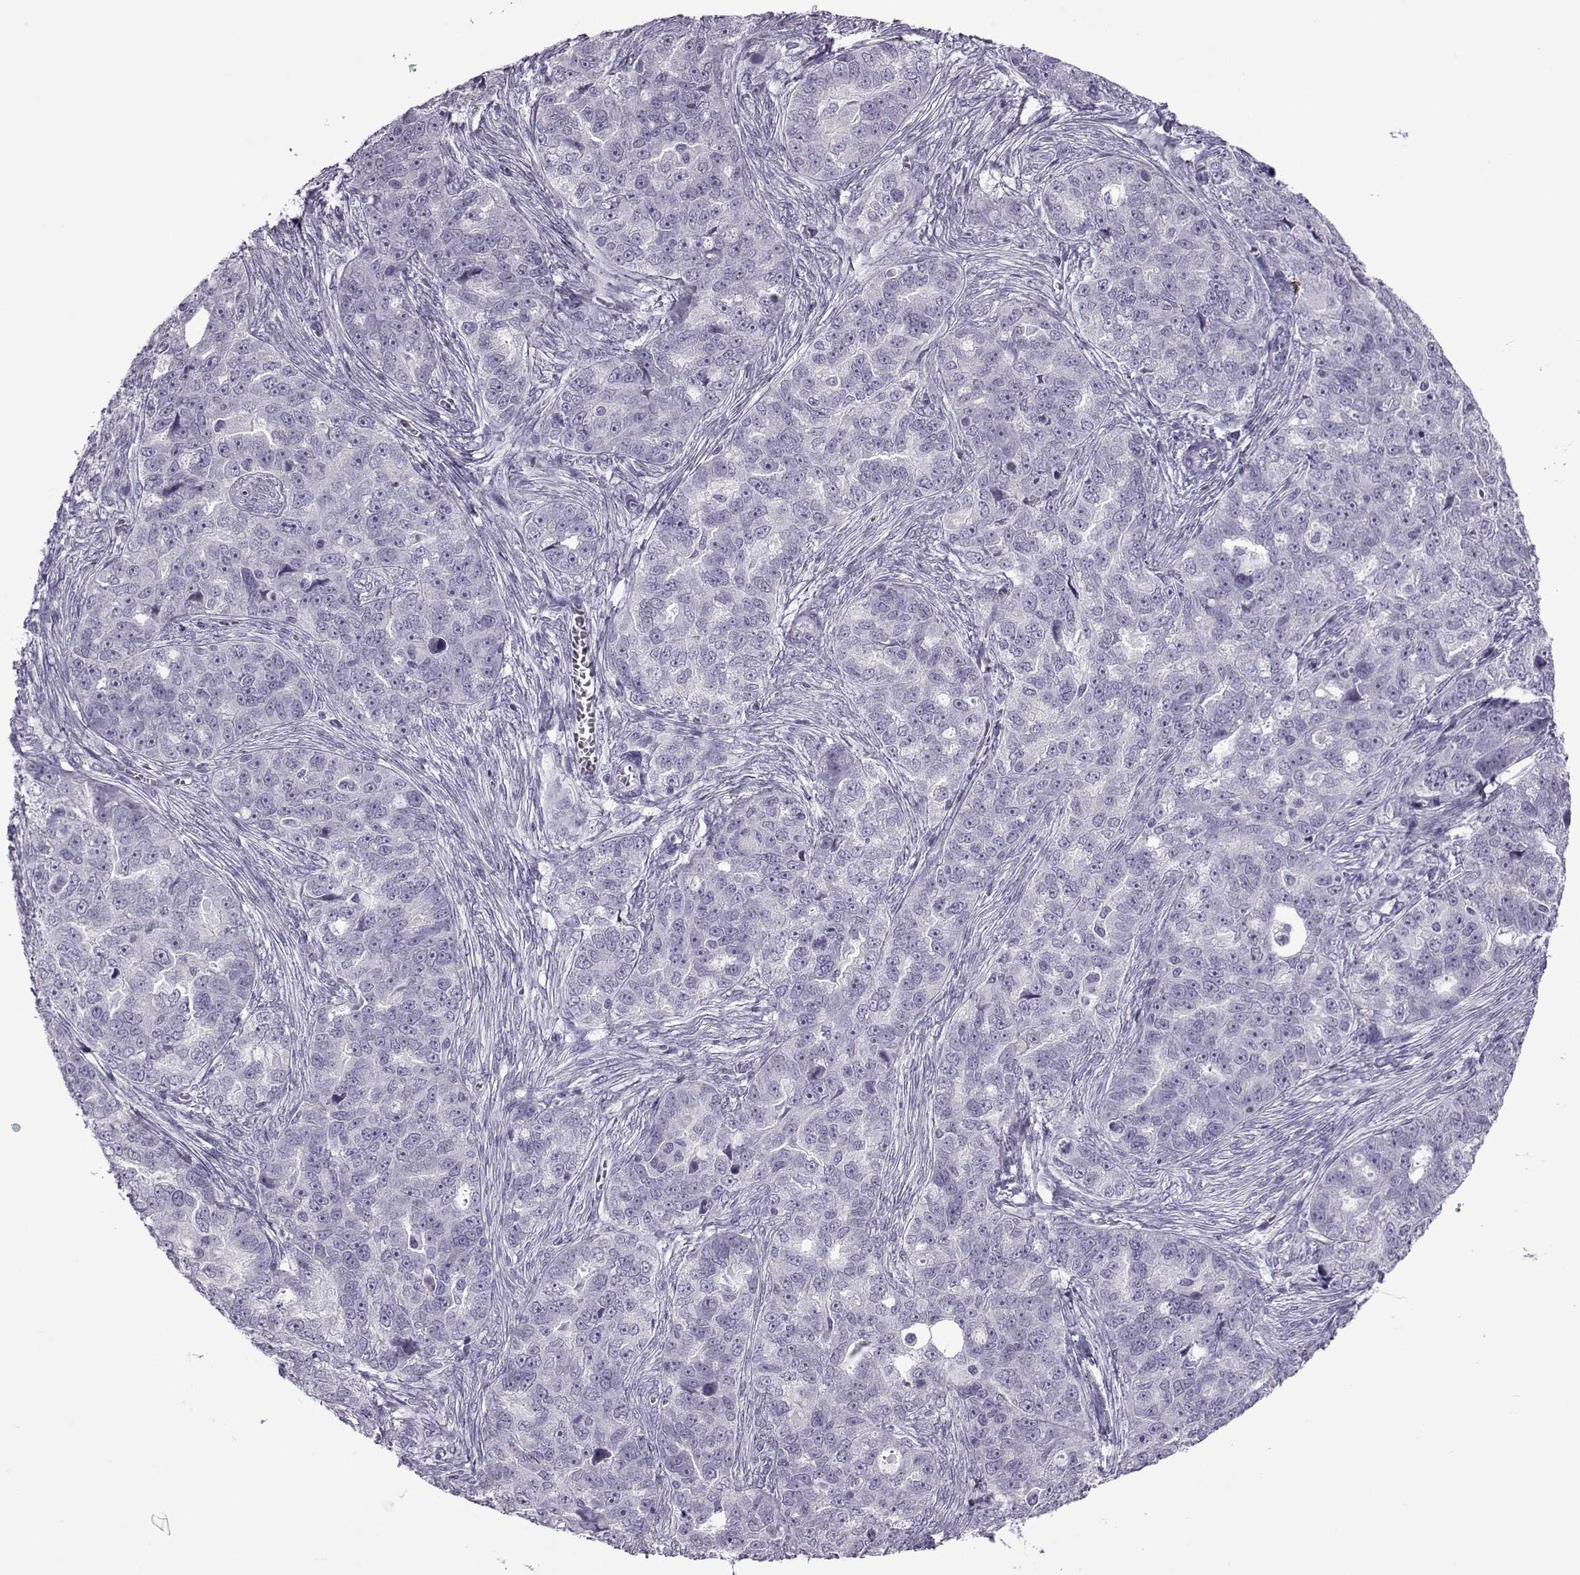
{"staining": {"intensity": "negative", "quantity": "none", "location": "none"}, "tissue": "ovarian cancer", "cell_type": "Tumor cells", "image_type": "cancer", "snomed": [{"axis": "morphology", "description": "Cystadenocarcinoma, serous, NOS"}, {"axis": "topography", "description": "Ovary"}], "caption": "Immunohistochemistry (IHC) photomicrograph of serous cystadenocarcinoma (ovarian) stained for a protein (brown), which demonstrates no expression in tumor cells.", "gene": "OIP5", "patient": {"sex": "female", "age": 51}}